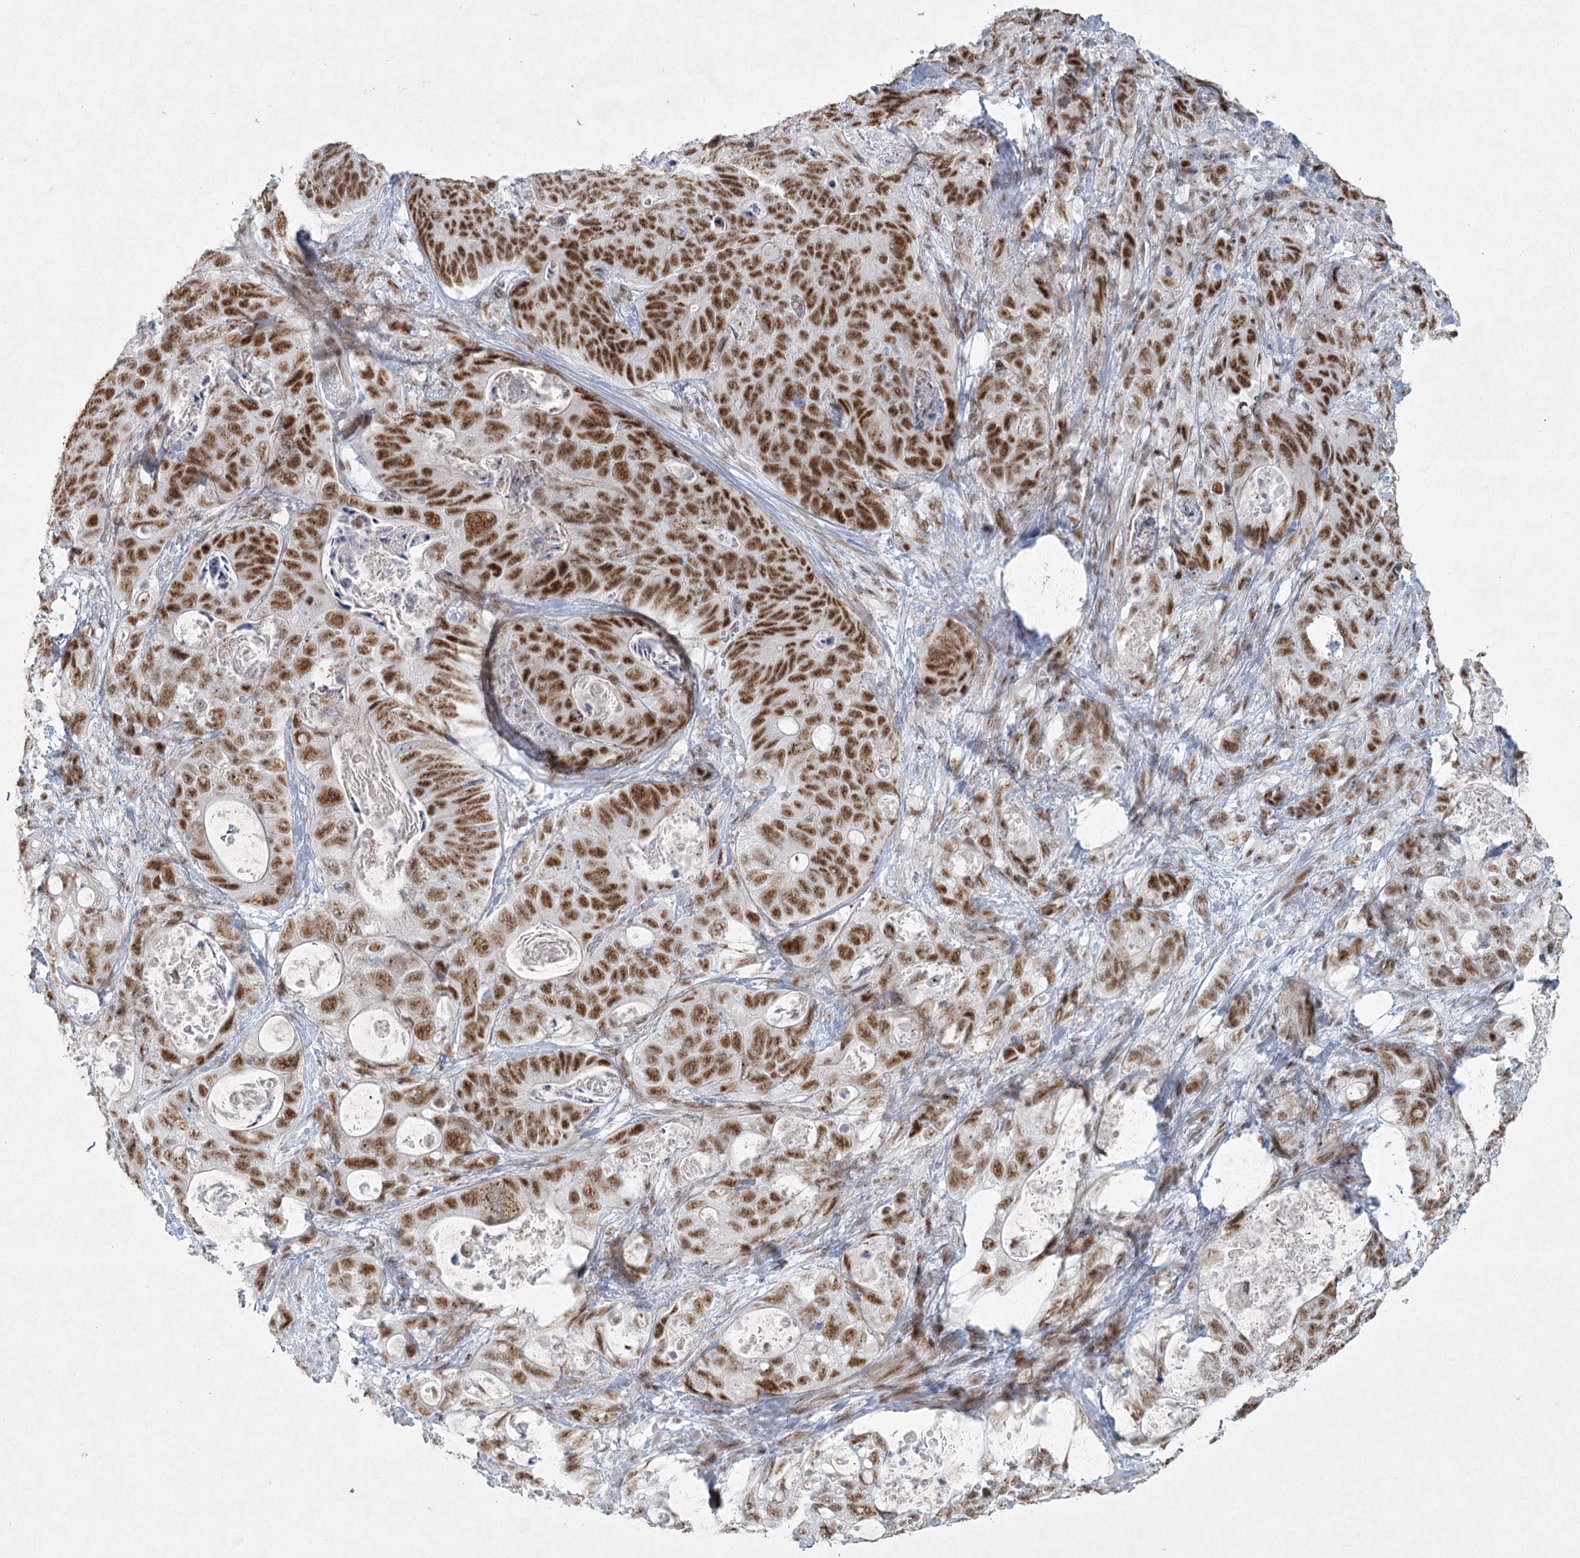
{"staining": {"intensity": "strong", "quantity": ">75%", "location": "nuclear"}, "tissue": "stomach cancer", "cell_type": "Tumor cells", "image_type": "cancer", "snomed": [{"axis": "morphology", "description": "Normal tissue, NOS"}, {"axis": "morphology", "description": "Adenocarcinoma, NOS"}, {"axis": "topography", "description": "Stomach"}], "caption": "Stomach cancer was stained to show a protein in brown. There is high levels of strong nuclear expression in about >75% of tumor cells.", "gene": "U2SURP", "patient": {"sex": "female", "age": 89}}